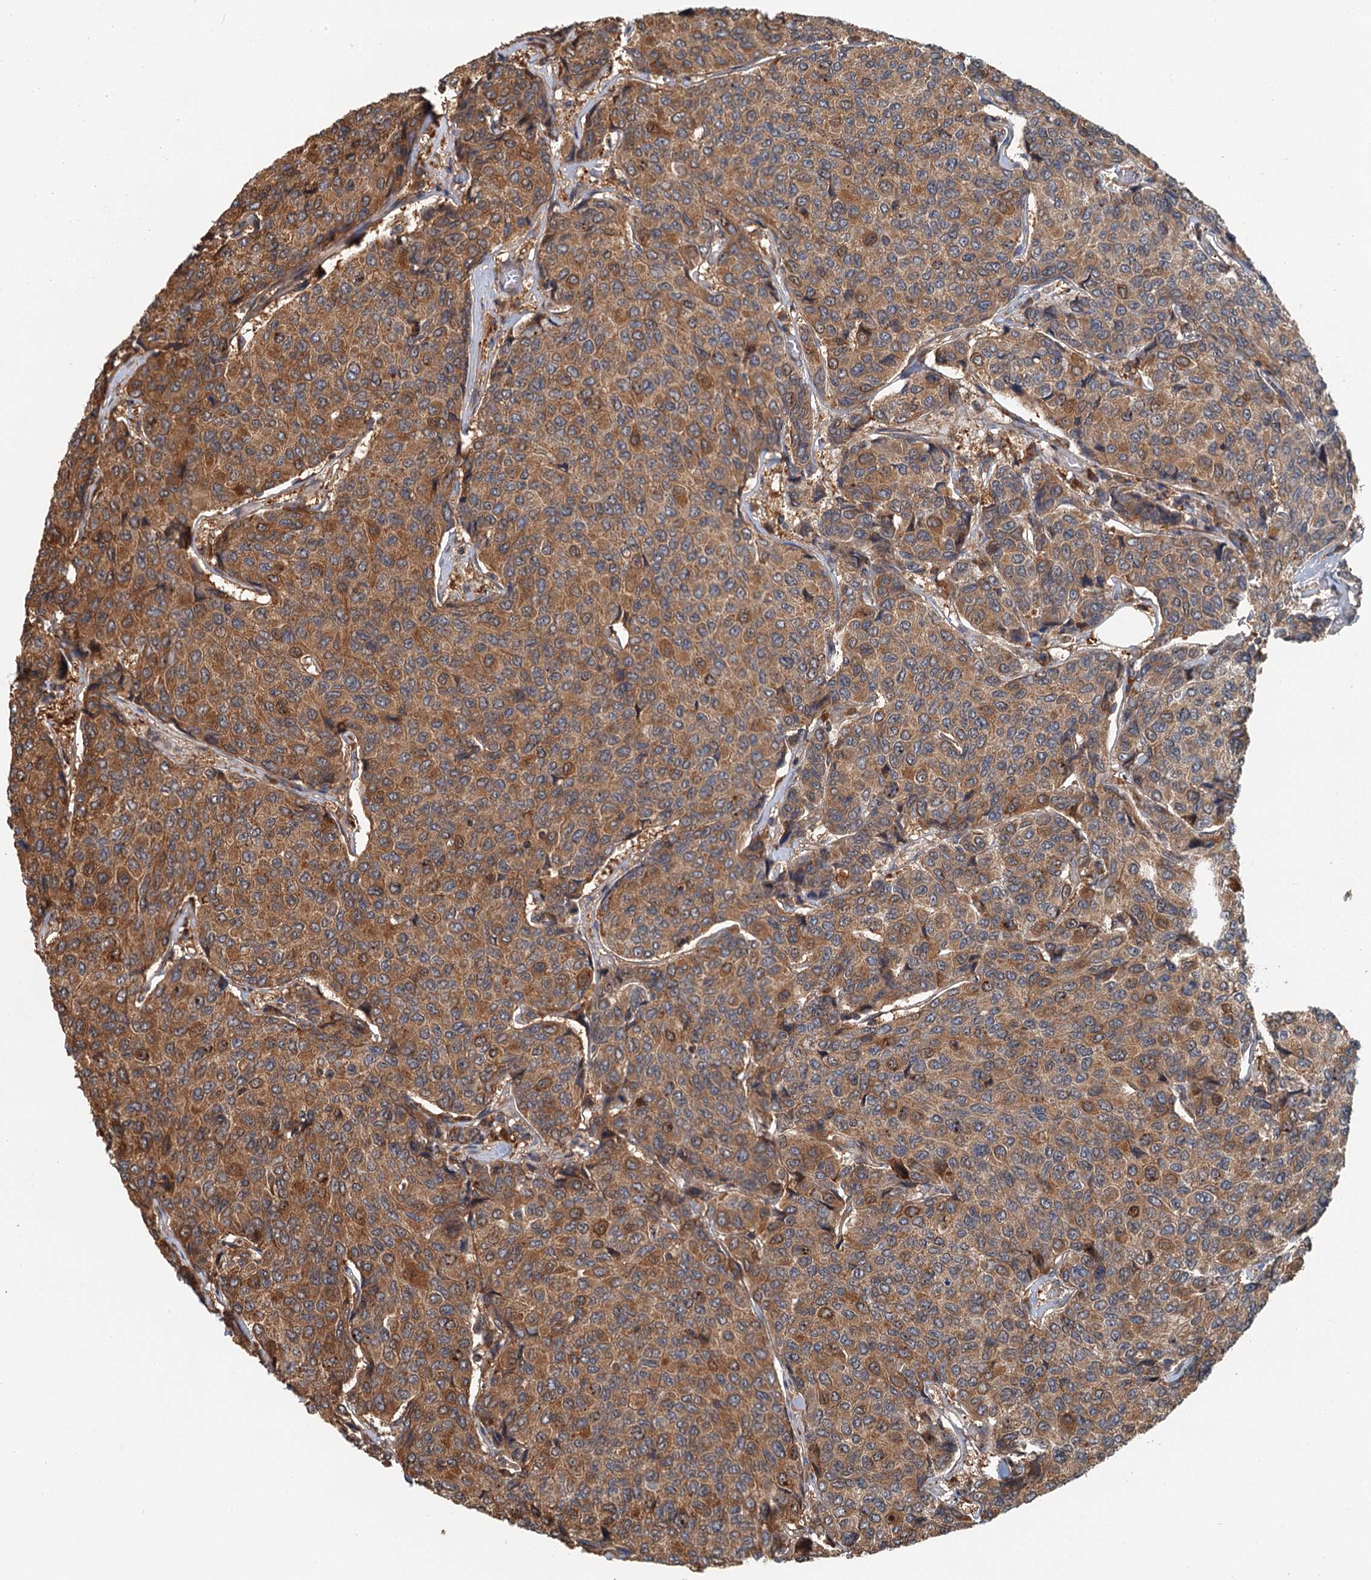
{"staining": {"intensity": "moderate", "quantity": ">75%", "location": "cytoplasmic/membranous"}, "tissue": "breast cancer", "cell_type": "Tumor cells", "image_type": "cancer", "snomed": [{"axis": "morphology", "description": "Duct carcinoma"}, {"axis": "topography", "description": "Breast"}], "caption": "This micrograph exhibits infiltrating ductal carcinoma (breast) stained with IHC to label a protein in brown. The cytoplasmic/membranous of tumor cells show moderate positivity for the protein. Nuclei are counter-stained blue.", "gene": "ZNF527", "patient": {"sex": "female", "age": 55}}